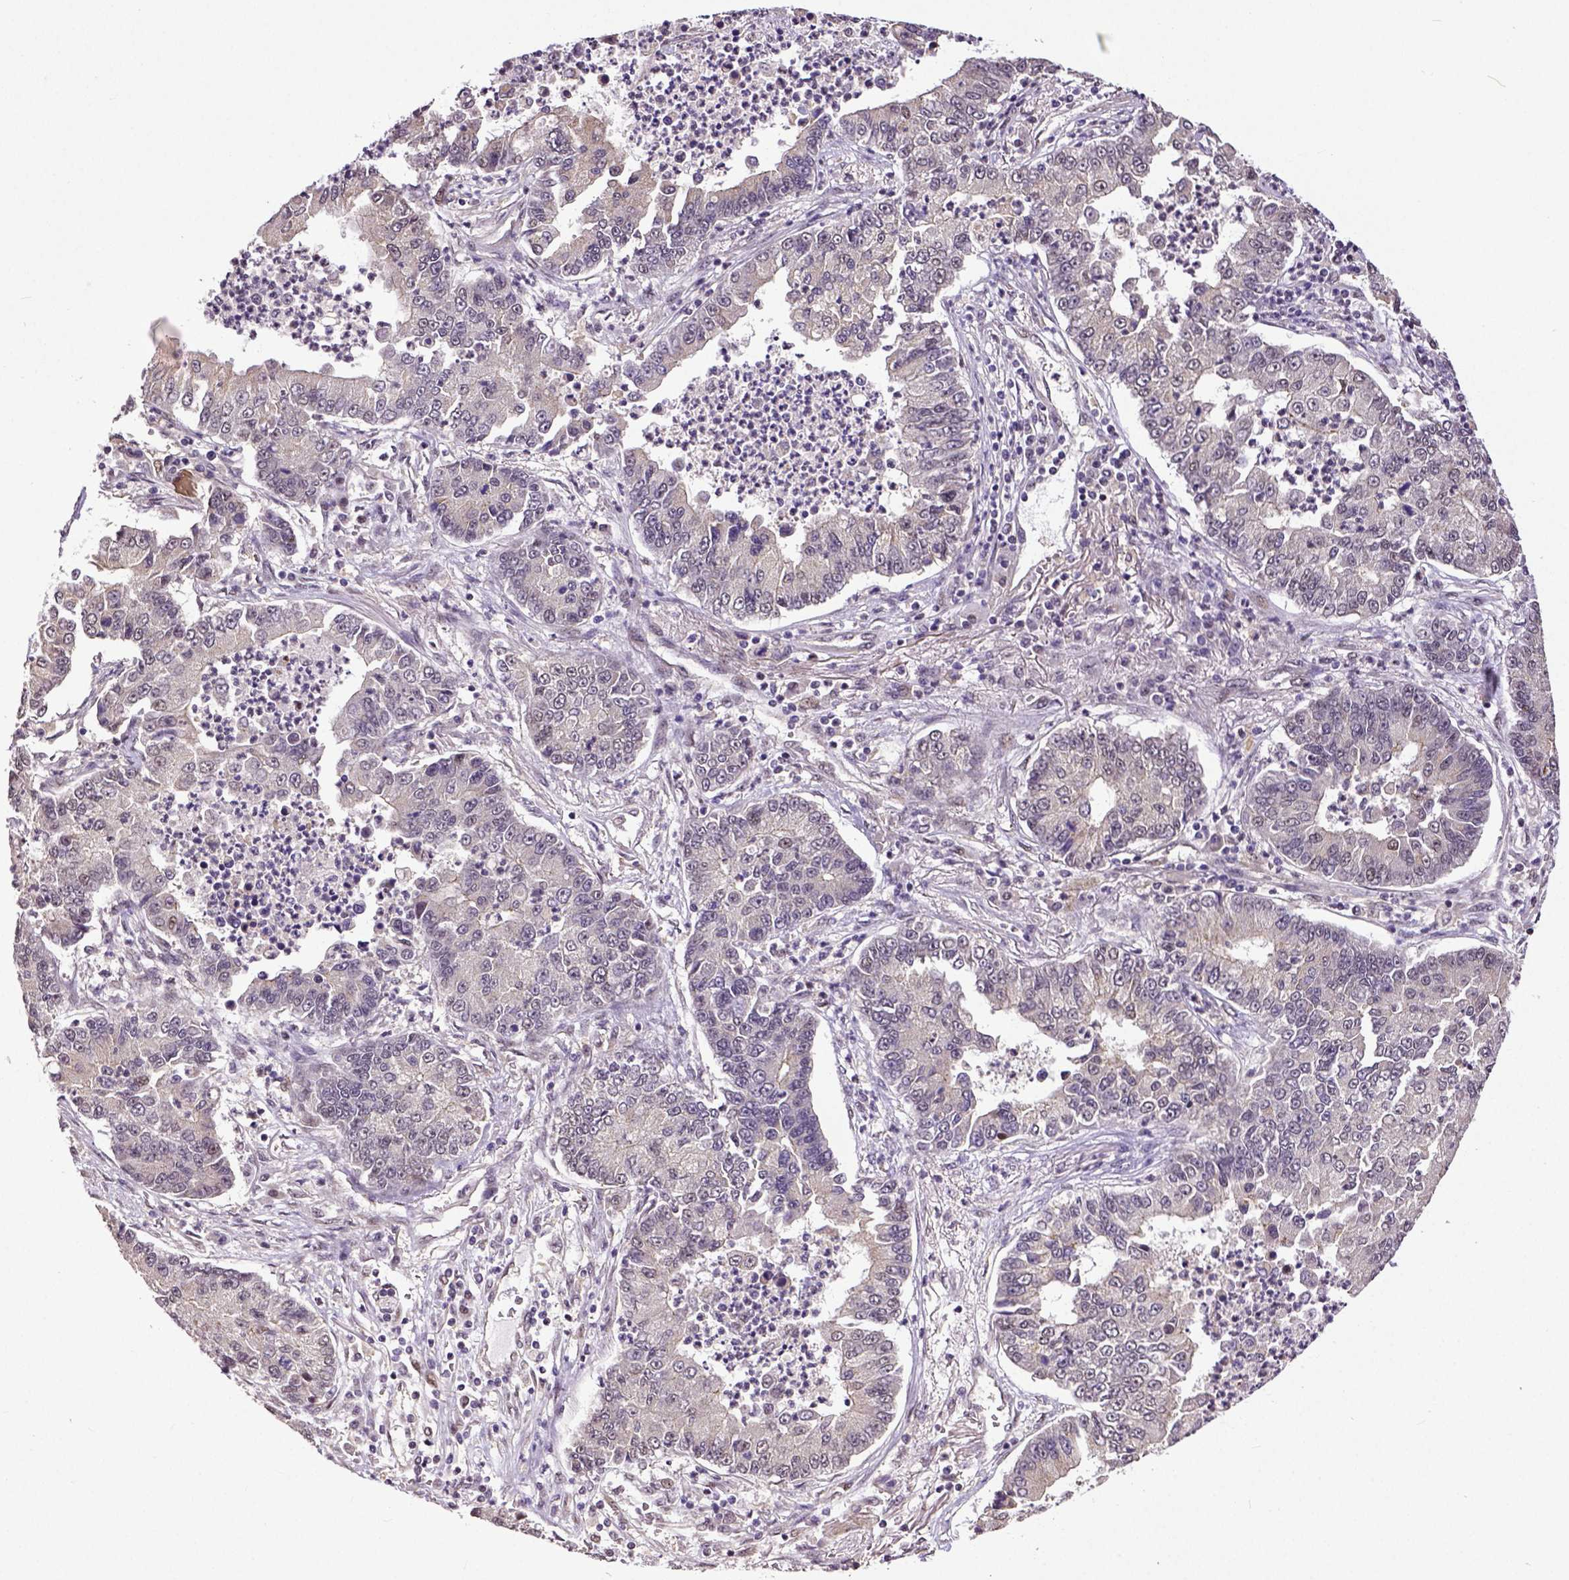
{"staining": {"intensity": "weak", "quantity": "25%-75%", "location": "cytoplasmic/membranous"}, "tissue": "lung cancer", "cell_type": "Tumor cells", "image_type": "cancer", "snomed": [{"axis": "morphology", "description": "Adenocarcinoma, NOS"}, {"axis": "topography", "description": "Lung"}], "caption": "A low amount of weak cytoplasmic/membranous expression is appreciated in approximately 25%-75% of tumor cells in lung adenocarcinoma tissue.", "gene": "DICER1", "patient": {"sex": "female", "age": 57}}